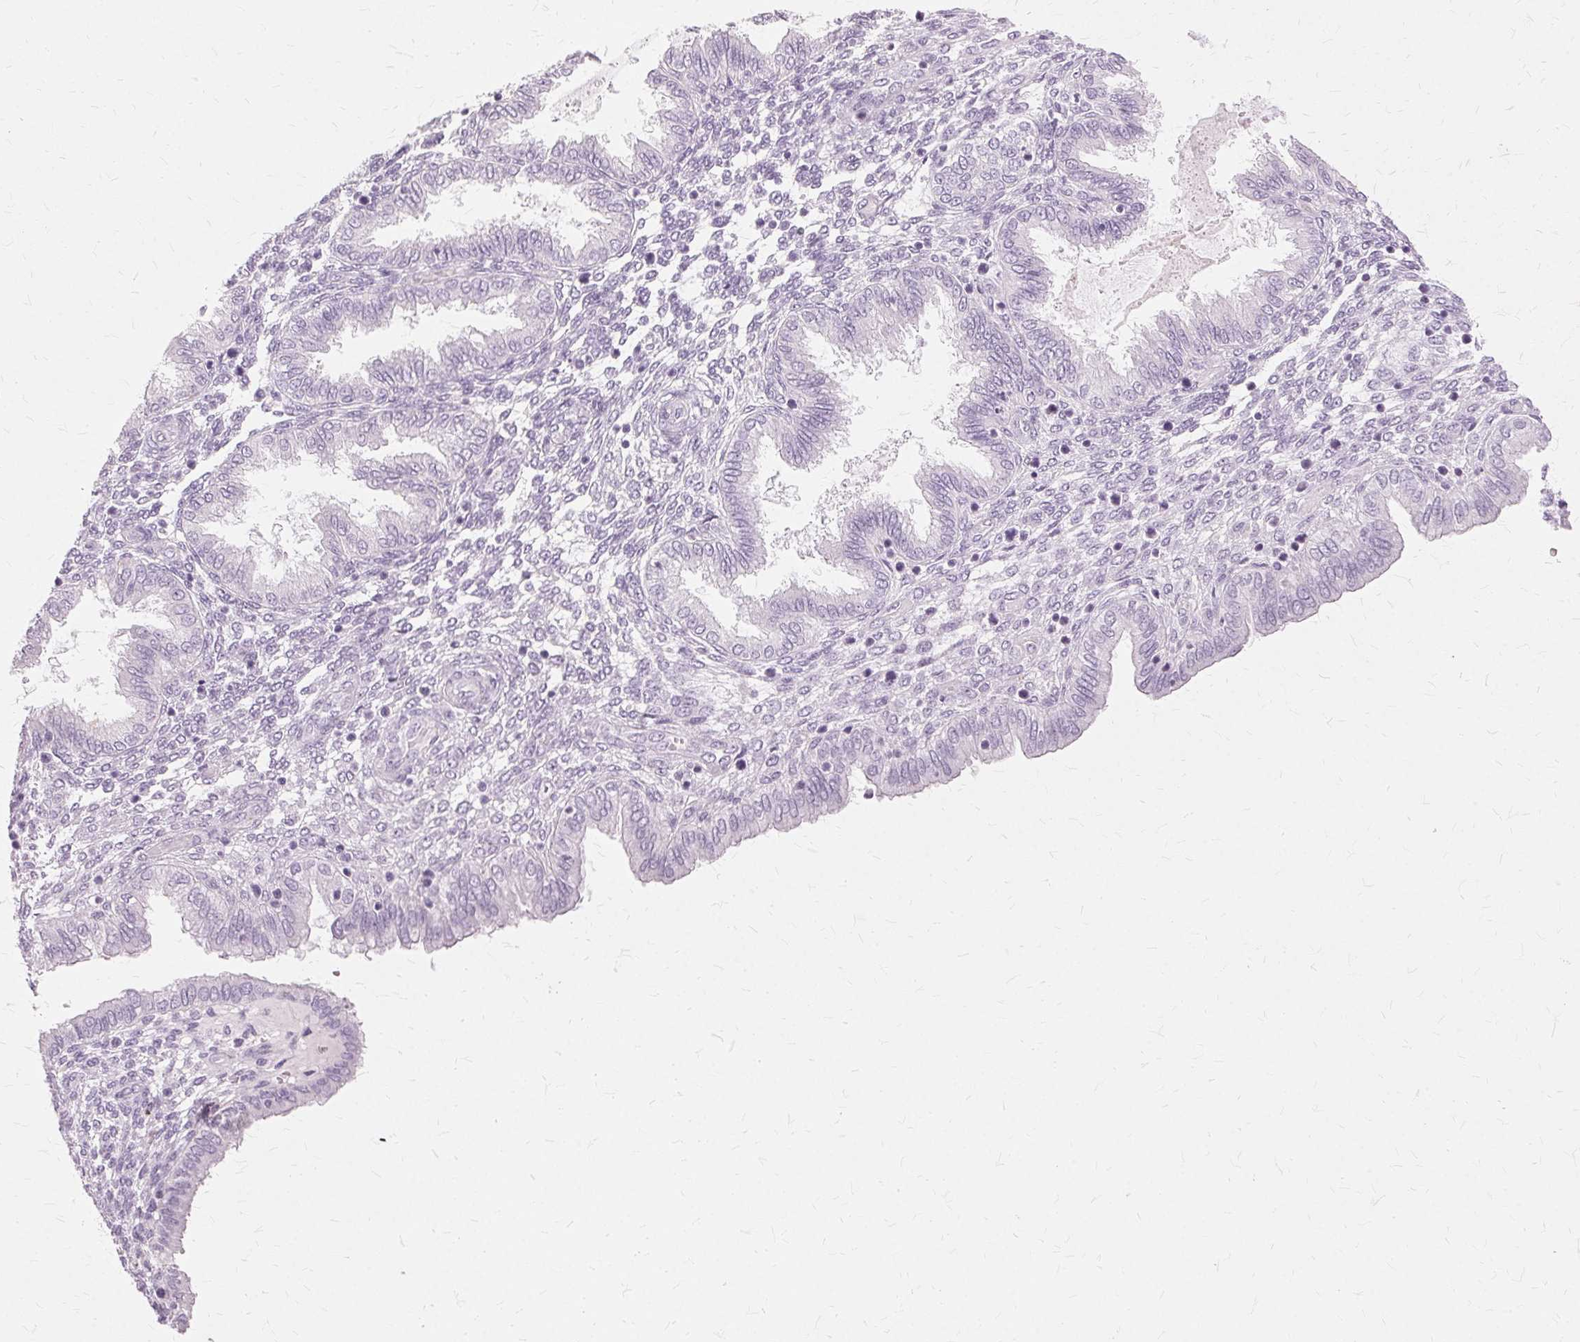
{"staining": {"intensity": "negative", "quantity": "none", "location": "none"}, "tissue": "endometrium", "cell_type": "Cells in endometrial stroma", "image_type": "normal", "snomed": [{"axis": "morphology", "description": "Normal tissue, NOS"}, {"axis": "topography", "description": "Endometrium"}], "caption": "The IHC micrograph has no significant expression in cells in endometrial stroma of endometrium. (Stains: DAB immunohistochemistry (IHC) with hematoxylin counter stain, Microscopy: brightfield microscopy at high magnification).", "gene": "SLC45A3", "patient": {"sex": "female", "age": 33}}